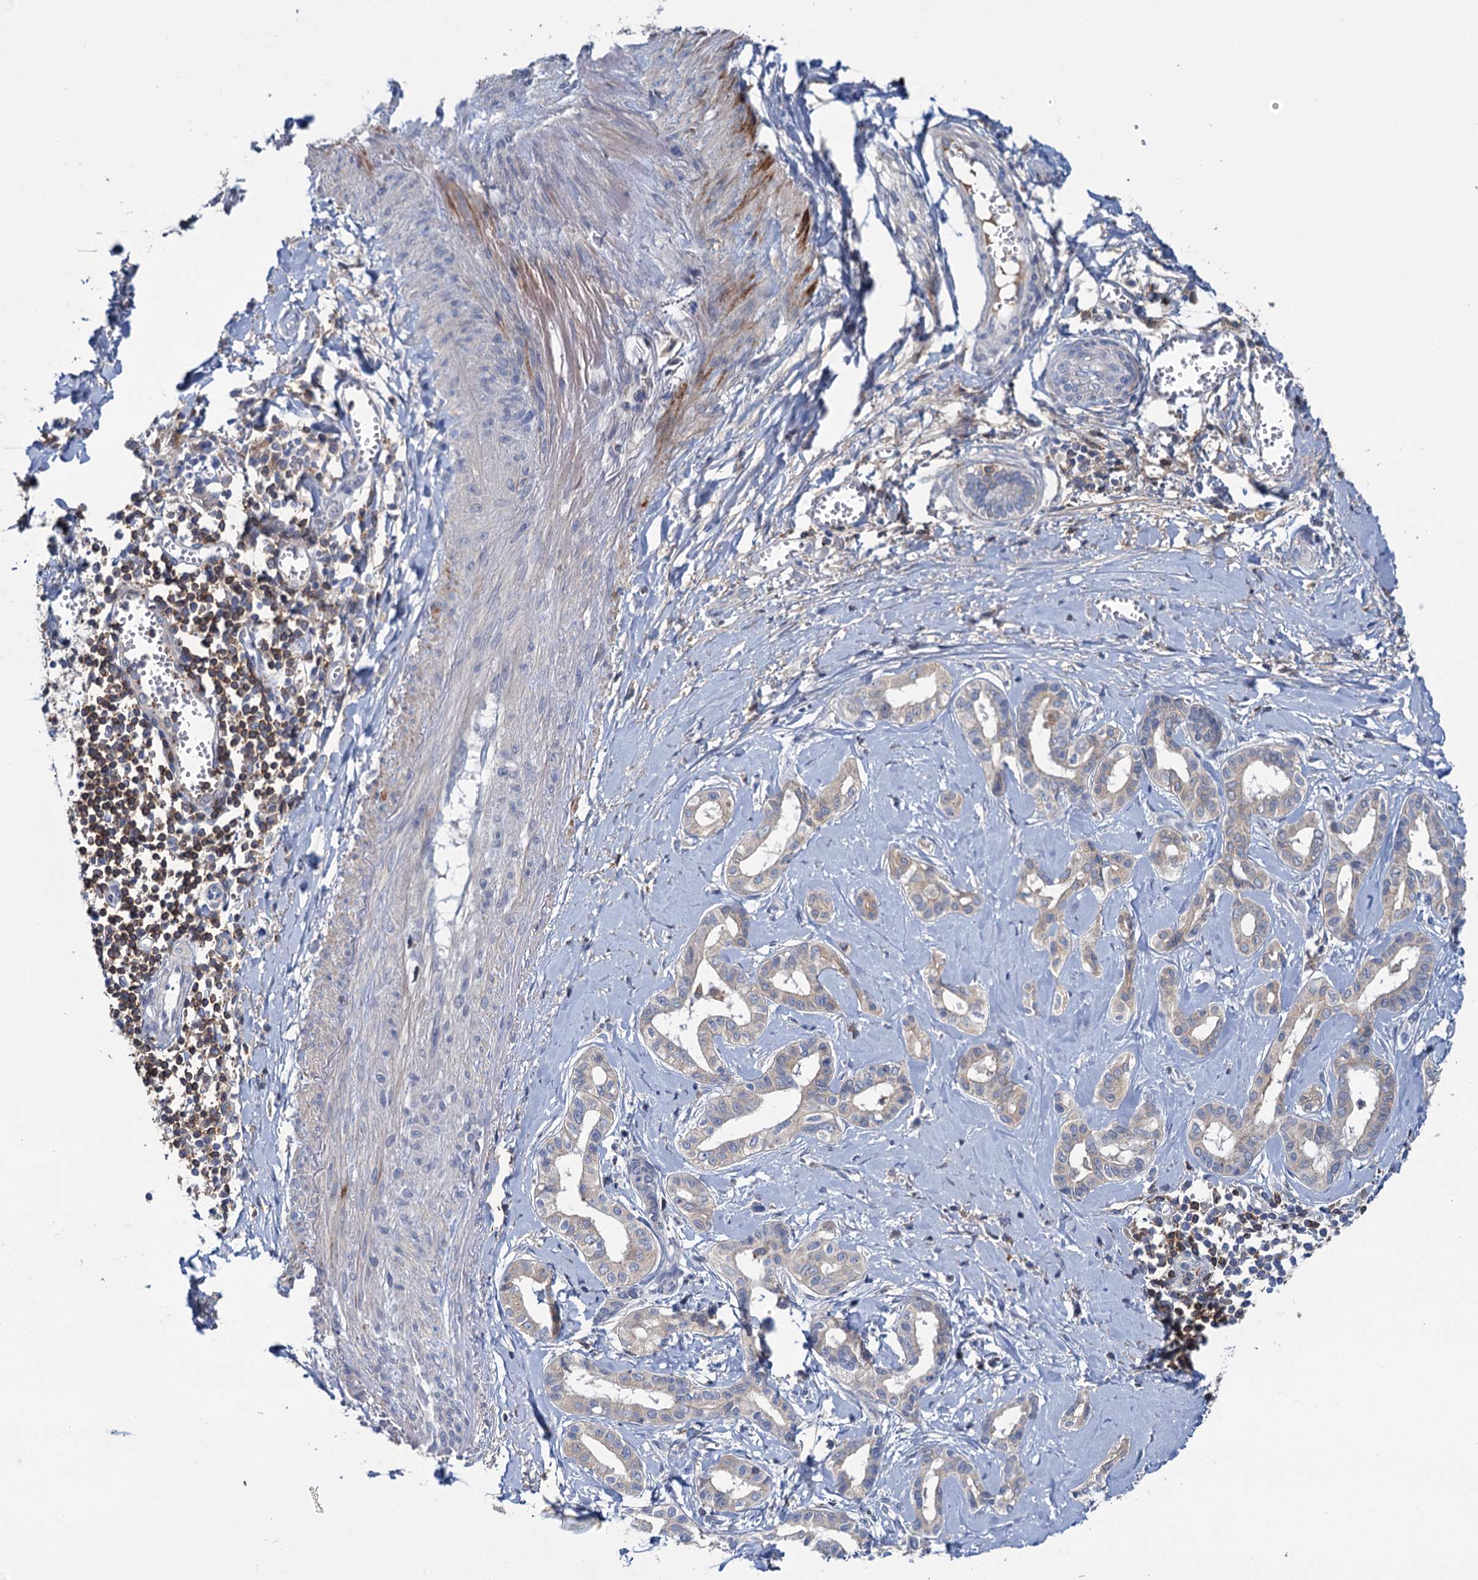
{"staining": {"intensity": "negative", "quantity": "none", "location": "none"}, "tissue": "liver cancer", "cell_type": "Tumor cells", "image_type": "cancer", "snomed": [{"axis": "morphology", "description": "Cholangiocarcinoma"}, {"axis": "topography", "description": "Liver"}], "caption": "Image shows no significant protein staining in tumor cells of liver cancer (cholangiocarcinoma).", "gene": "FGFR2", "patient": {"sex": "female", "age": 77}}